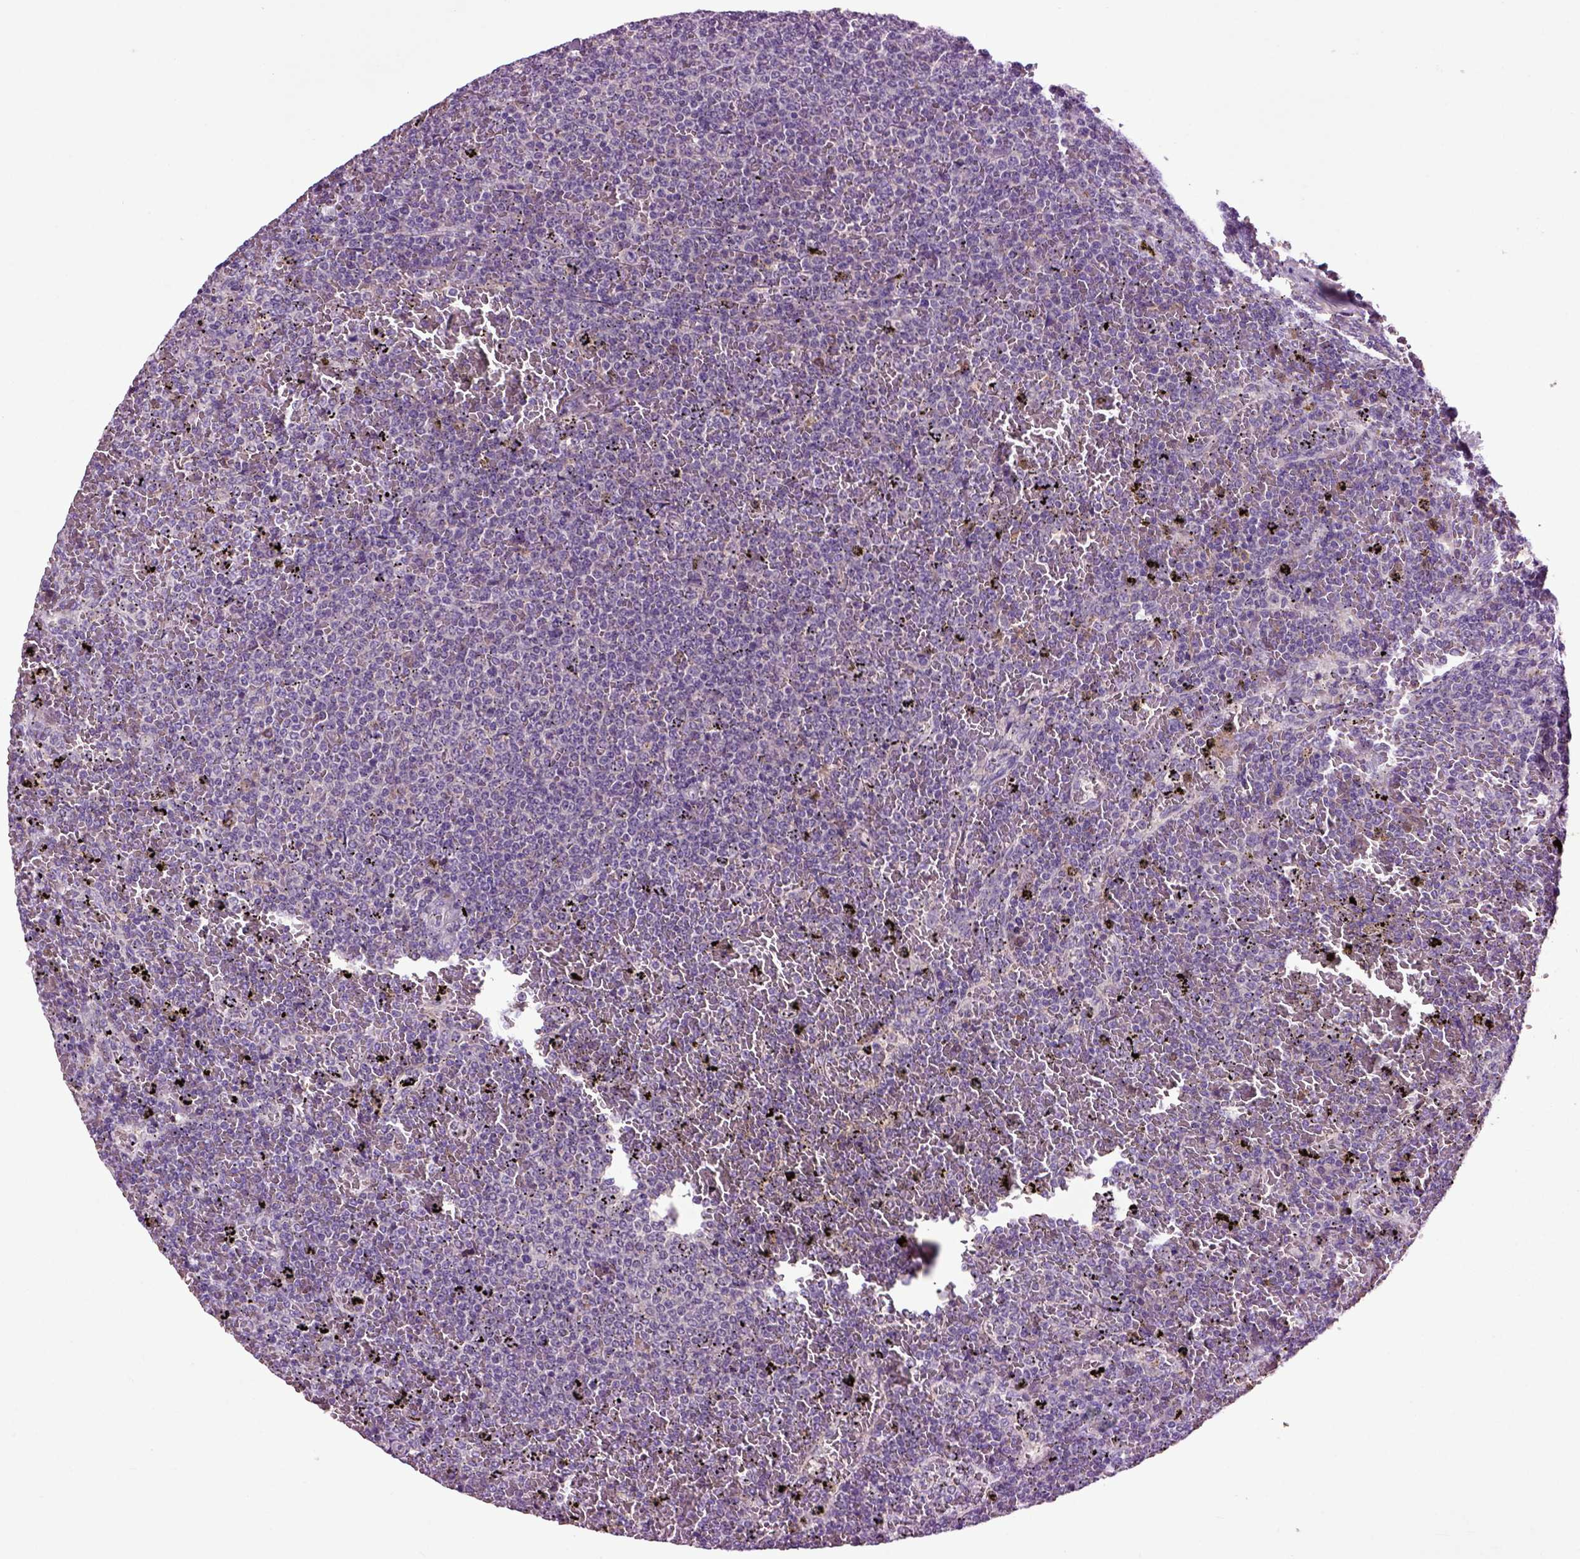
{"staining": {"intensity": "negative", "quantity": "none", "location": "none"}, "tissue": "lymphoma", "cell_type": "Tumor cells", "image_type": "cancer", "snomed": [{"axis": "morphology", "description": "Malignant lymphoma, non-Hodgkin's type, Low grade"}, {"axis": "topography", "description": "Spleen"}], "caption": "The histopathology image demonstrates no significant expression in tumor cells of lymphoma.", "gene": "SPON1", "patient": {"sex": "female", "age": 77}}